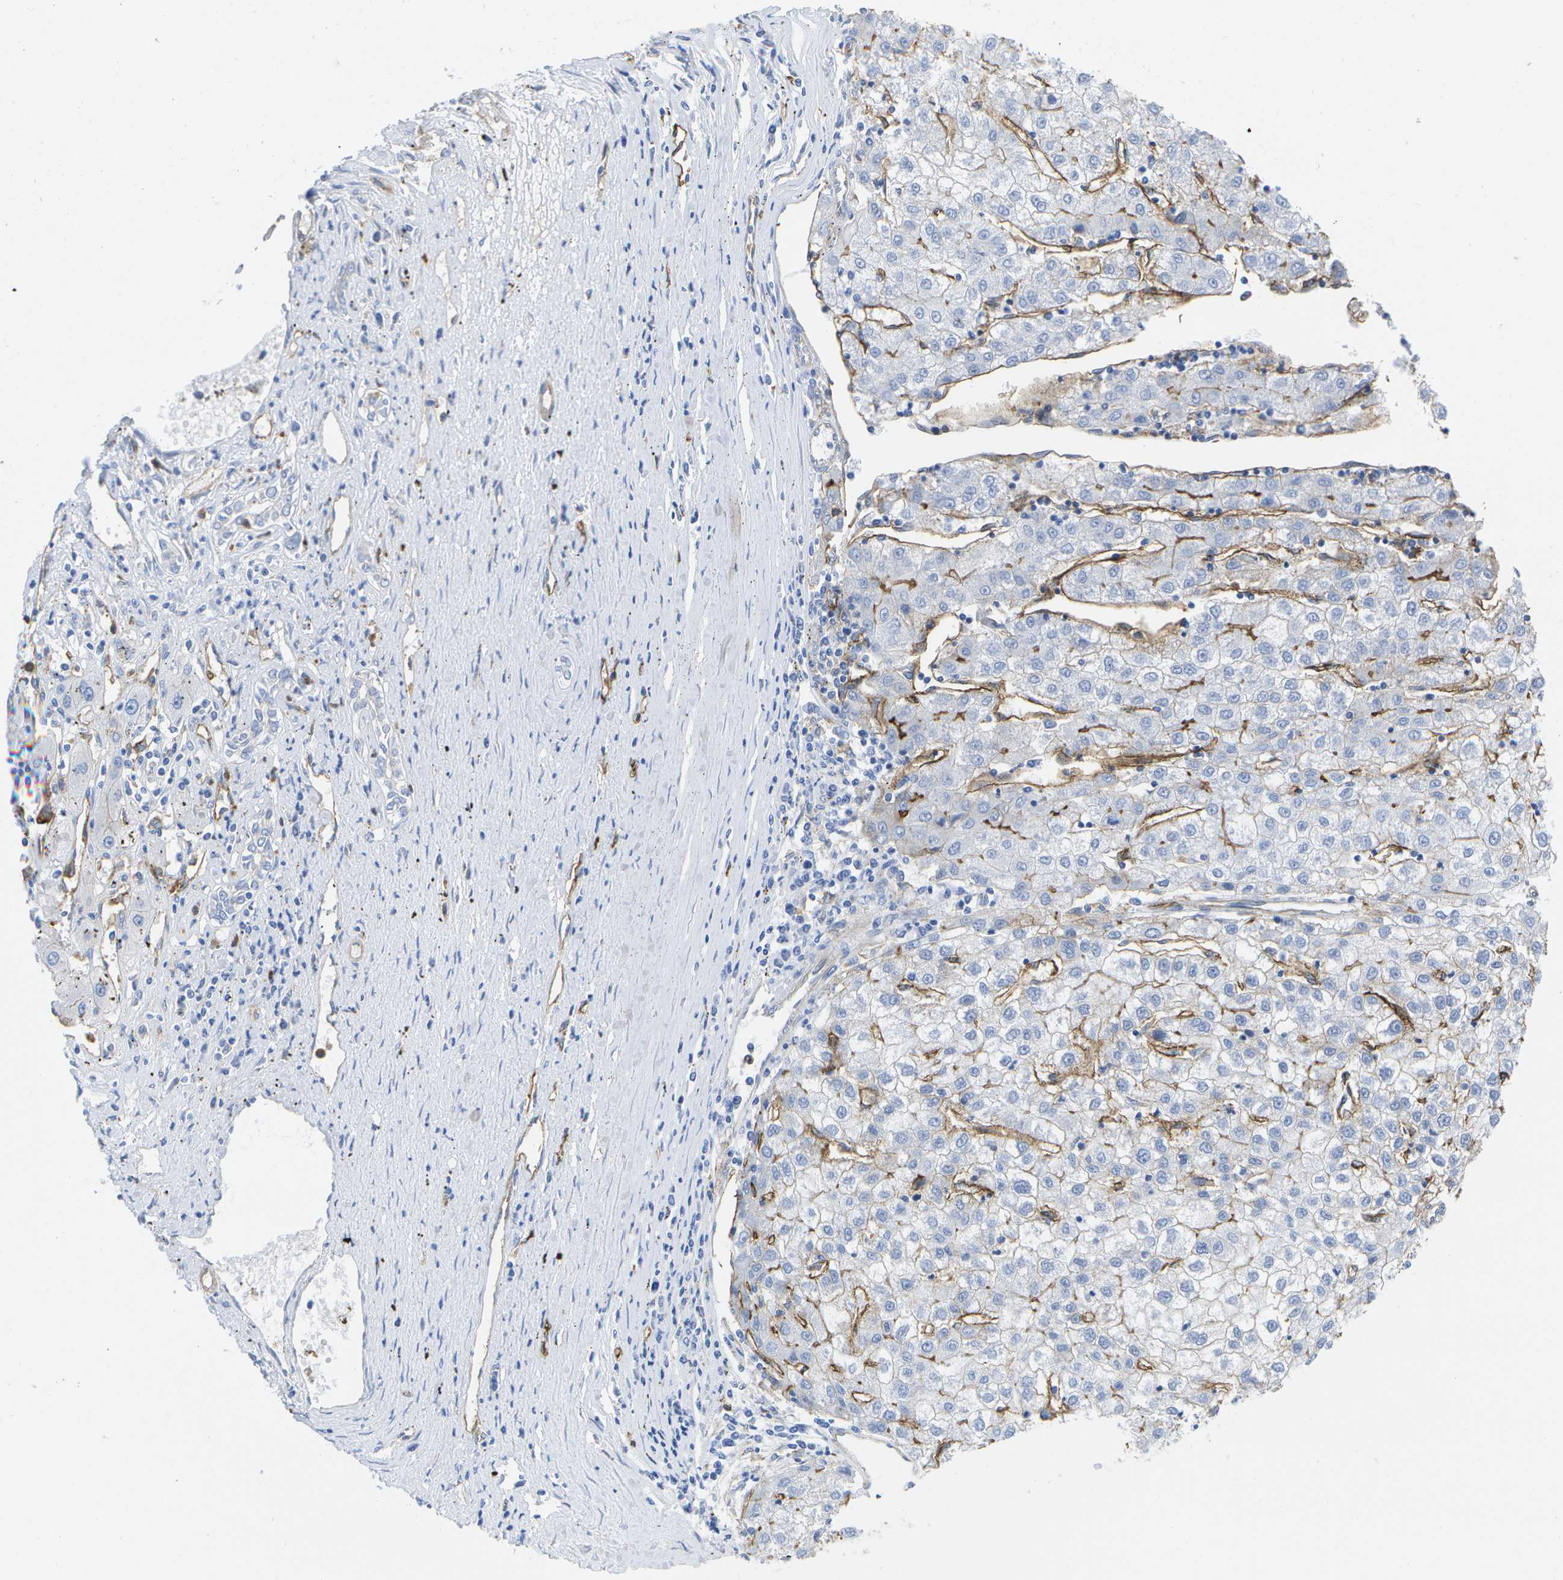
{"staining": {"intensity": "negative", "quantity": "none", "location": "none"}, "tissue": "liver cancer", "cell_type": "Tumor cells", "image_type": "cancer", "snomed": [{"axis": "morphology", "description": "Carcinoma, Hepatocellular, NOS"}, {"axis": "topography", "description": "Liver"}], "caption": "Immunohistochemical staining of hepatocellular carcinoma (liver) reveals no significant expression in tumor cells.", "gene": "DYSF", "patient": {"sex": "male", "age": 72}}